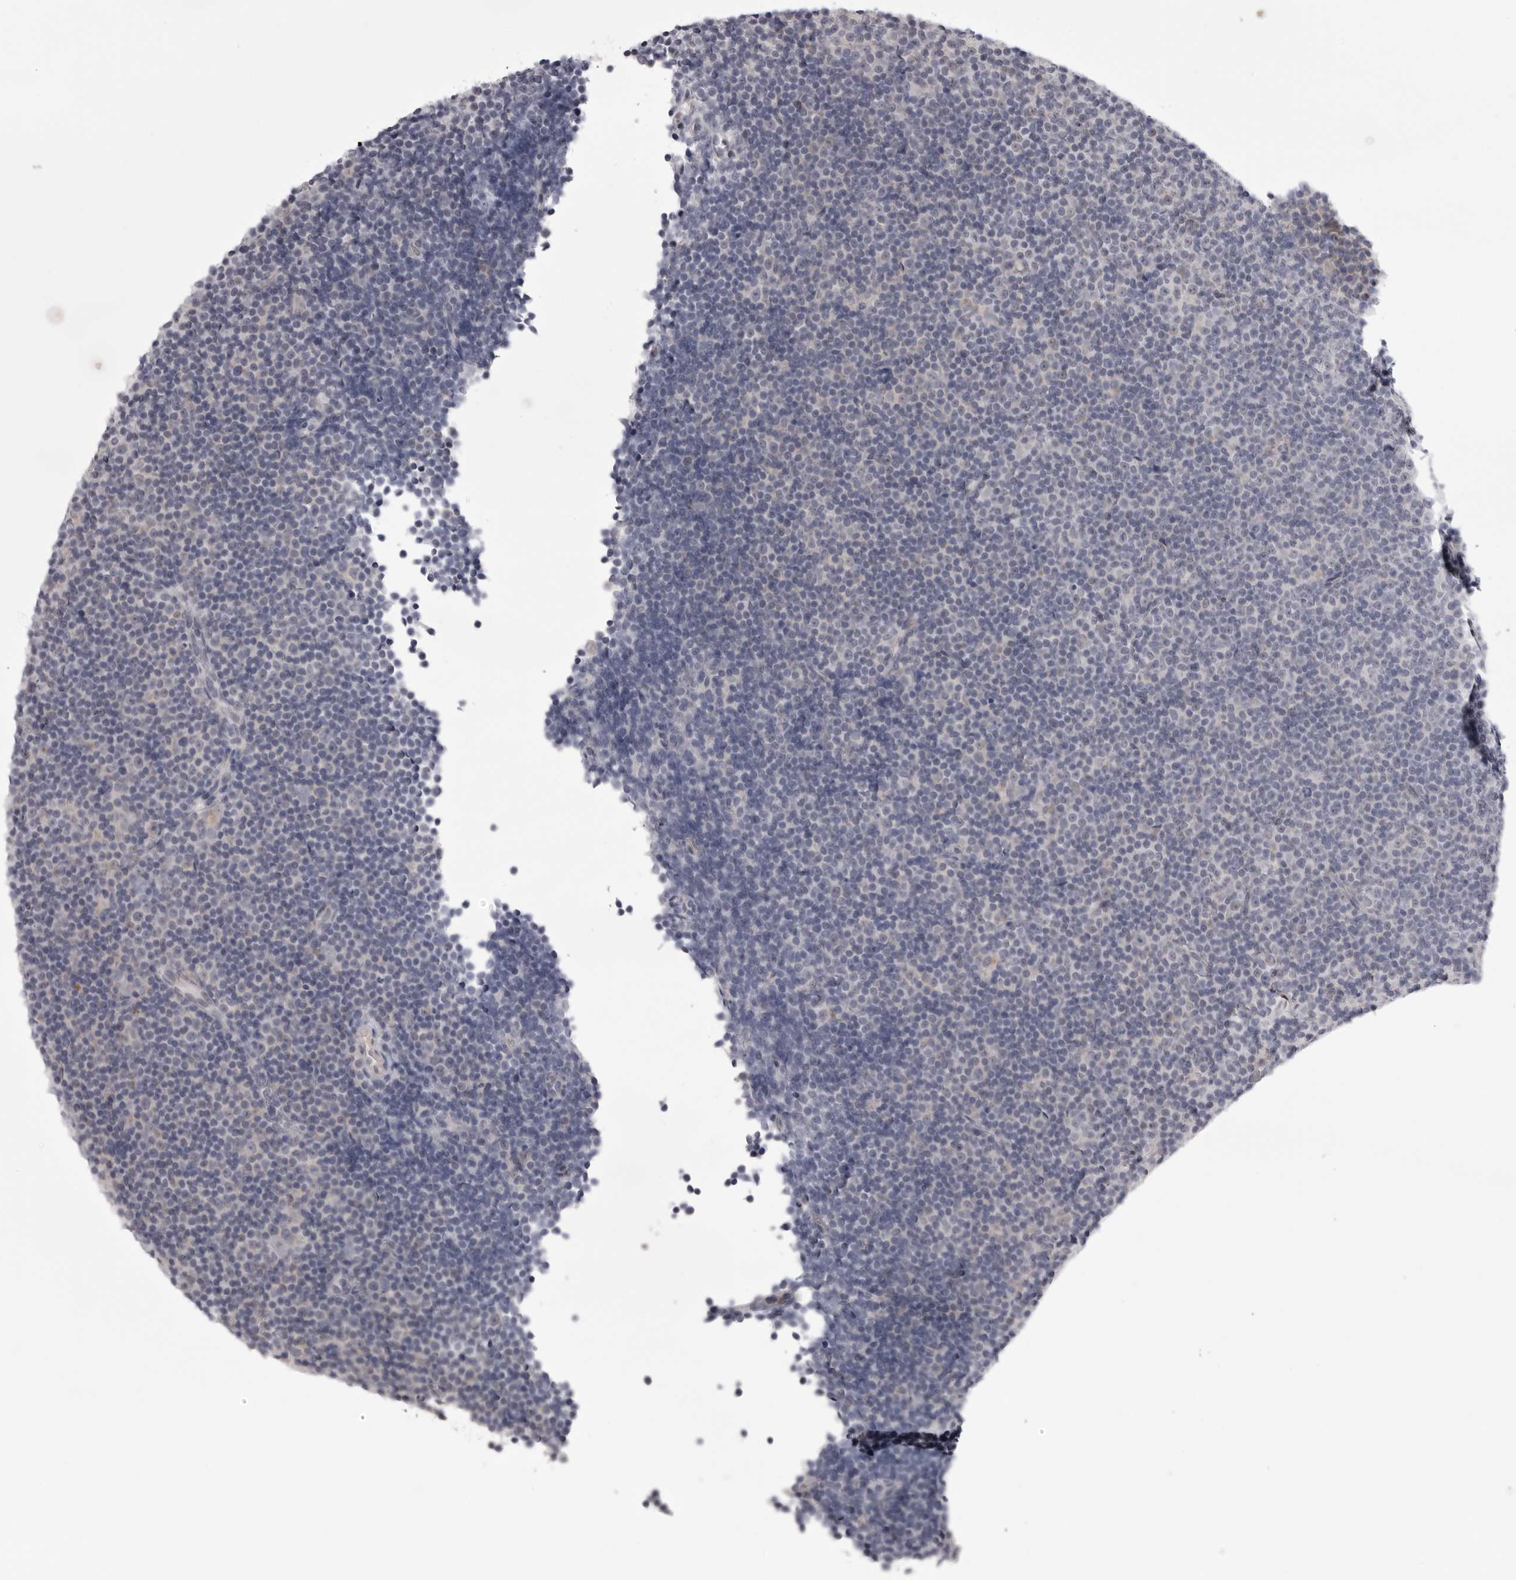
{"staining": {"intensity": "negative", "quantity": "none", "location": "none"}, "tissue": "lymphoma", "cell_type": "Tumor cells", "image_type": "cancer", "snomed": [{"axis": "morphology", "description": "Malignant lymphoma, non-Hodgkin's type, Low grade"}, {"axis": "topography", "description": "Lymph node"}], "caption": "Tumor cells are negative for protein expression in human malignant lymphoma, non-Hodgkin's type (low-grade).", "gene": "EPHA10", "patient": {"sex": "female", "age": 67}}